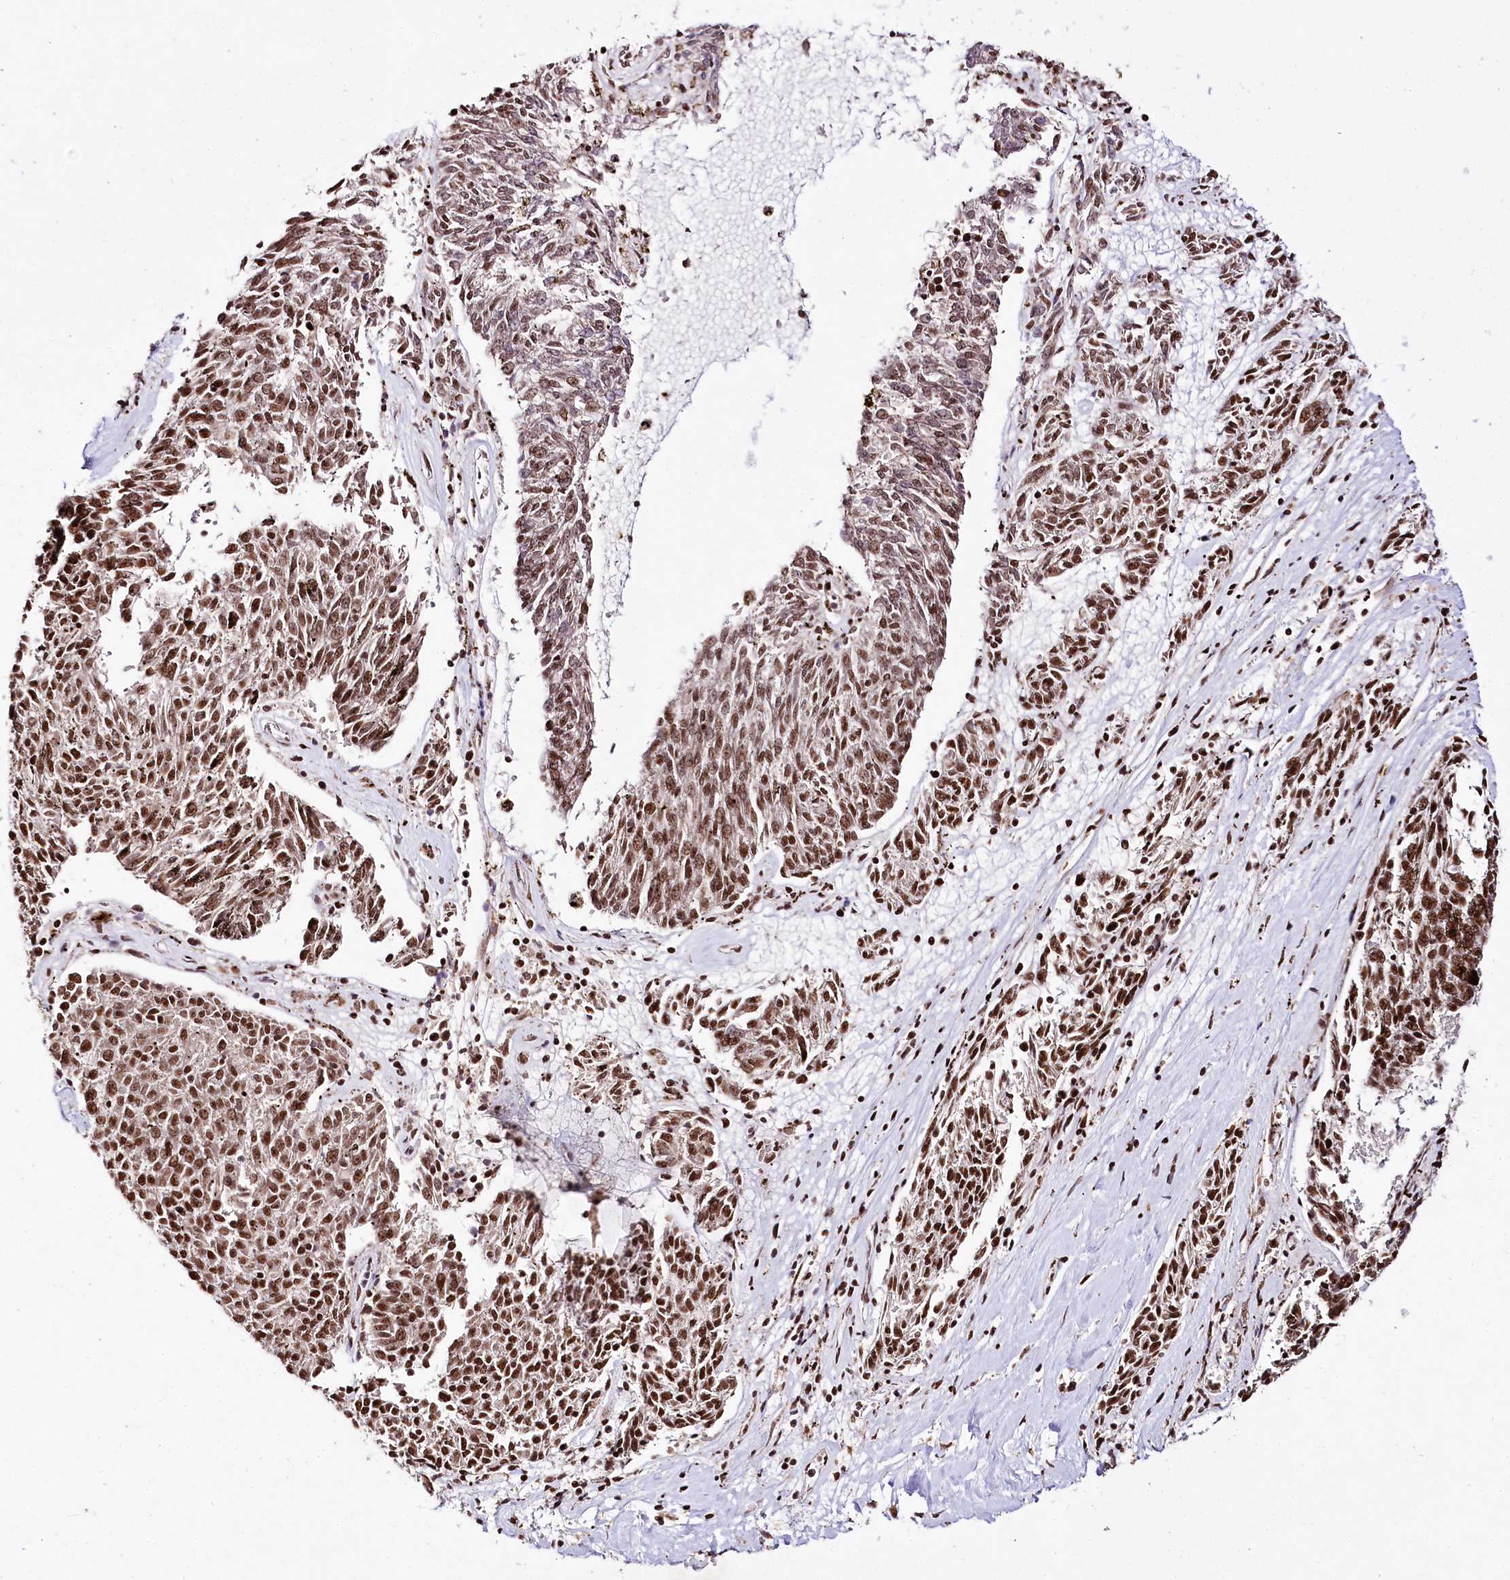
{"staining": {"intensity": "strong", "quantity": ">75%", "location": "nuclear"}, "tissue": "melanoma", "cell_type": "Tumor cells", "image_type": "cancer", "snomed": [{"axis": "morphology", "description": "Malignant melanoma, NOS"}, {"axis": "topography", "description": "Skin"}], "caption": "Approximately >75% of tumor cells in human malignant melanoma demonstrate strong nuclear protein expression as visualized by brown immunohistochemical staining.", "gene": "SMARCE1", "patient": {"sex": "female", "age": 72}}